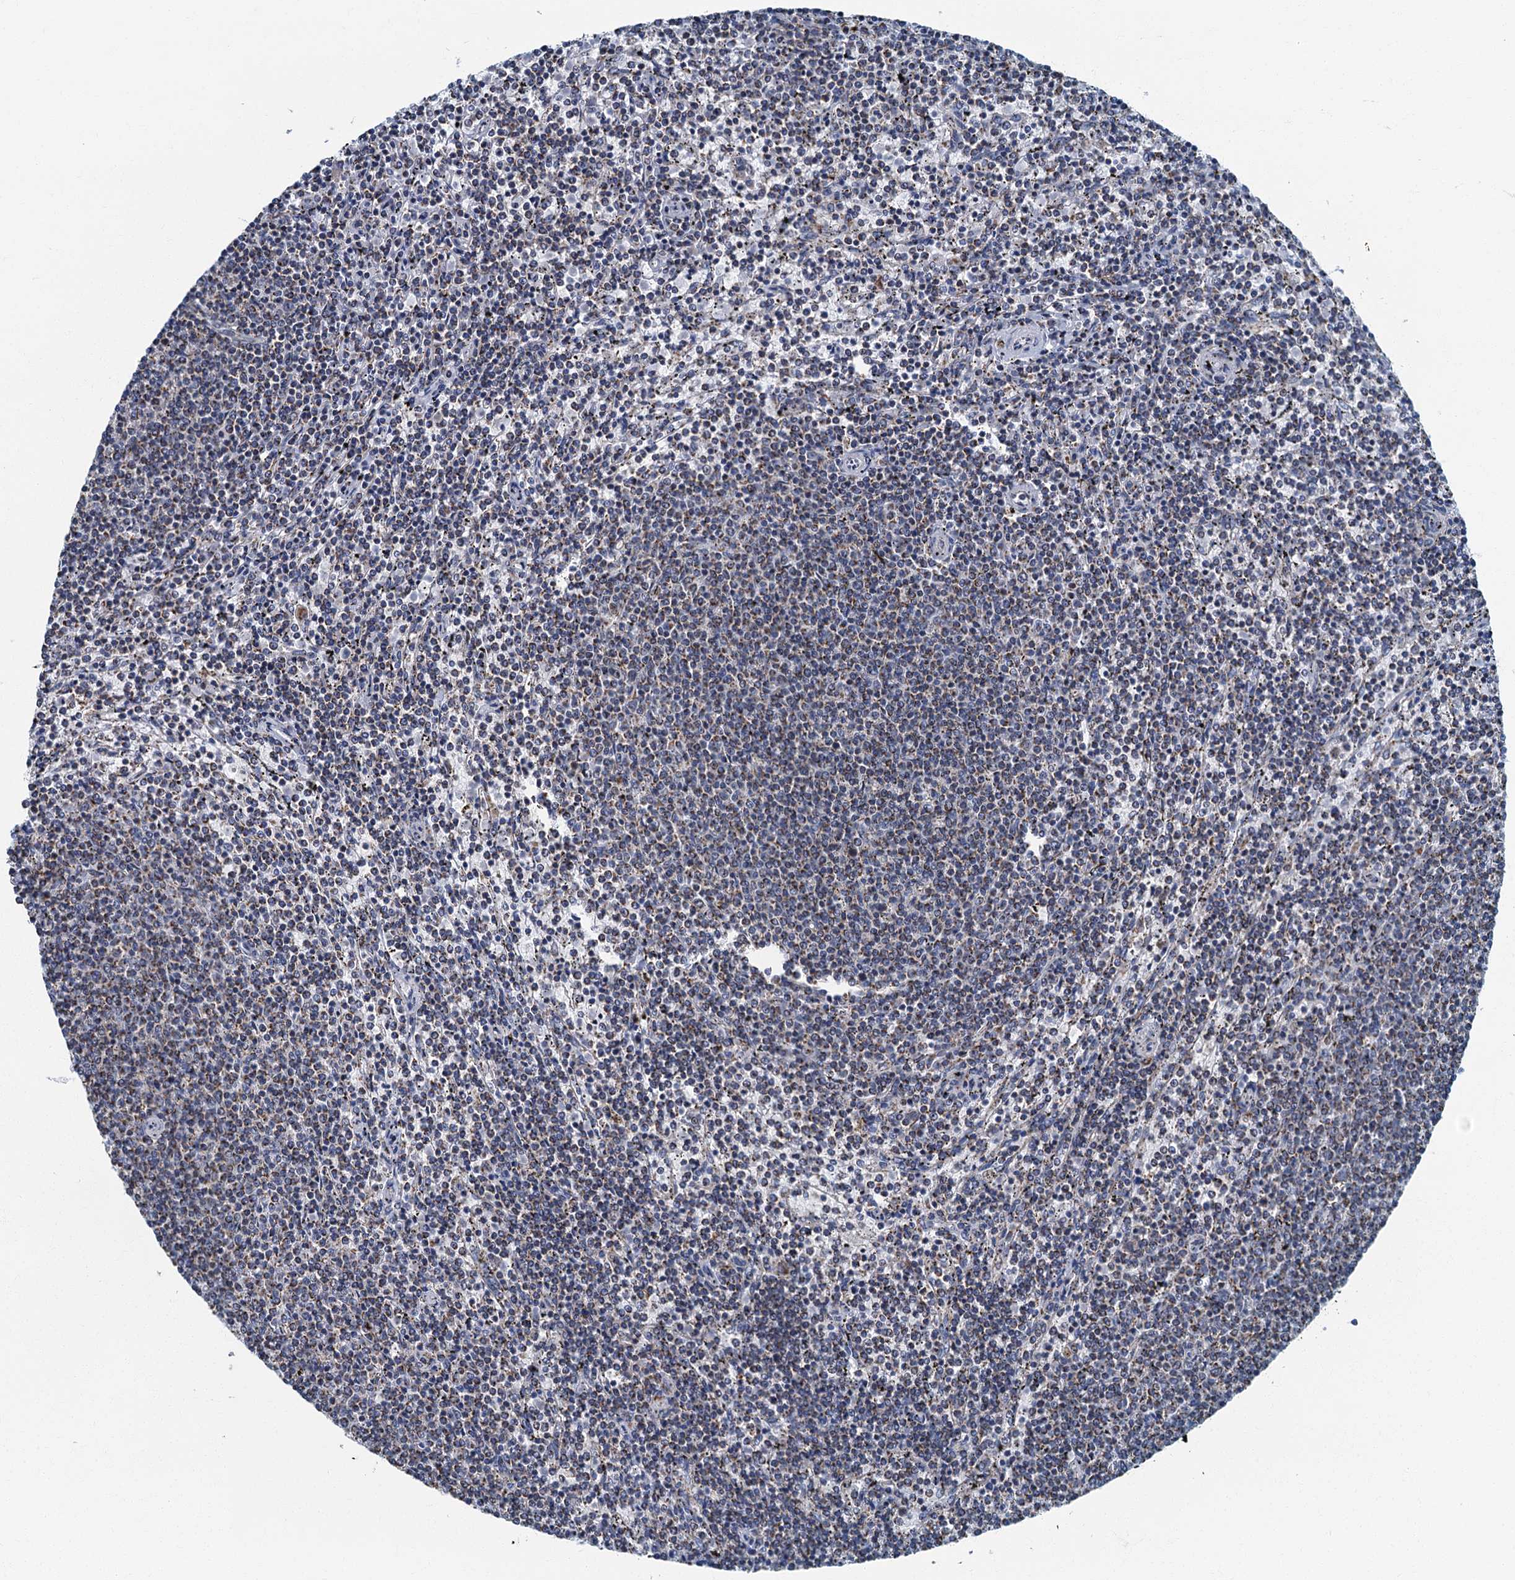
{"staining": {"intensity": "weak", "quantity": "25%-75%", "location": "cytoplasmic/membranous"}, "tissue": "lymphoma", "cell_type": "Tumor cells", "image_type": "cancer", "snomed": [{"axis": "morphology", "description": "Malignant lymphoma, non-Hodgkin's type, Low grade"}, {"axis": "topography", "description": "Spleen"}], "caption": "Protein analysis of lymphoma tissue reveals weak cytoplasmic/membranous positivity in about 25%-75% of tumor cells. Nuclei are stained in blue.", "gene": "RAD9B", "patient": {"sex": "female", "age": 50}}